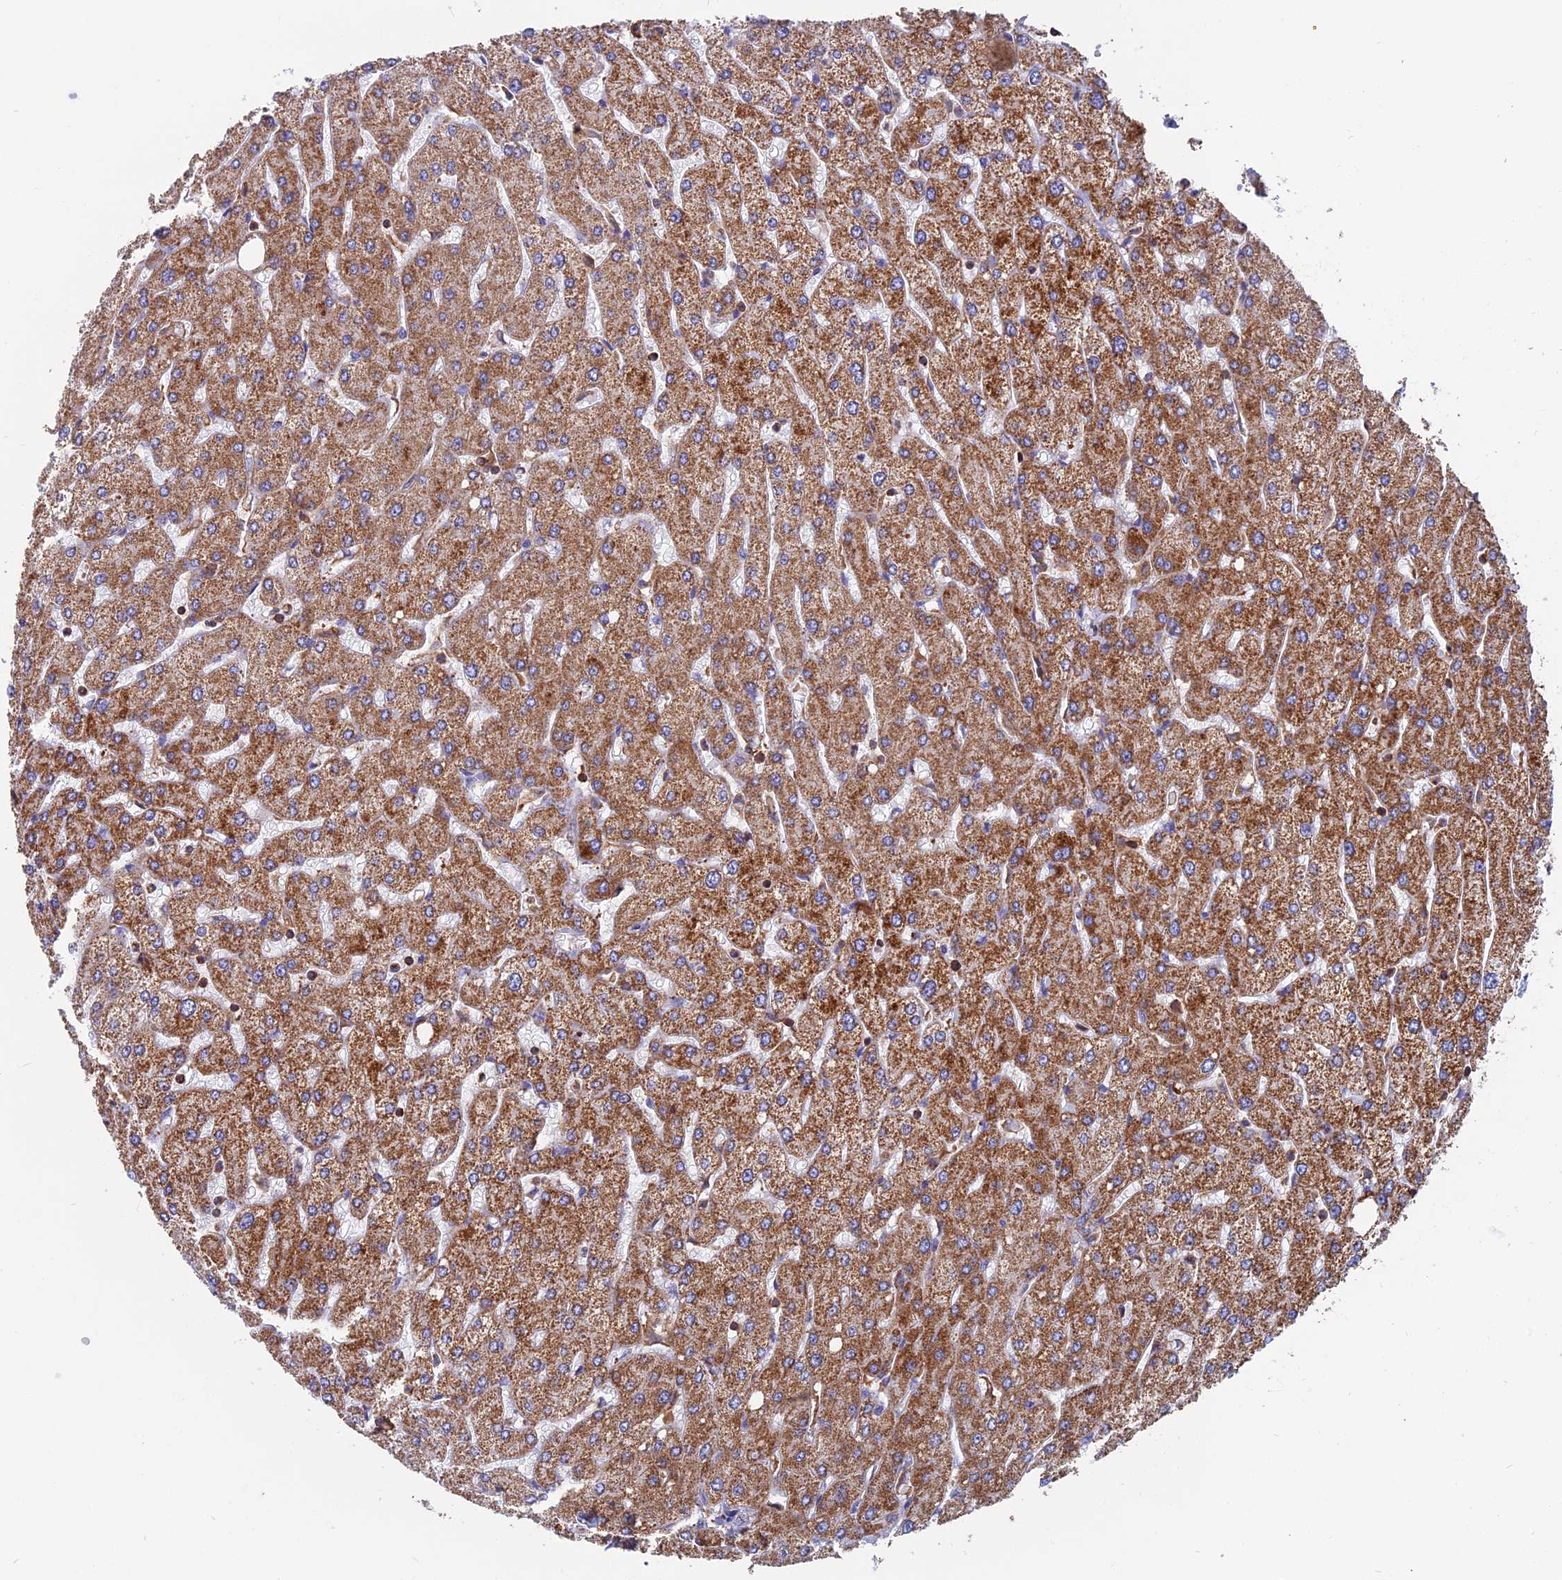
{"staining": {"intensity": "moderate", "quantity": ">75%", "location": "cytoplasmic/membranous"}, "tissue": "liver", "cell_type": "Cholangiocytes", "image_type": "normal", "snomed": [{"axis": "morphology", "description": "Normal tissue, NOS"}, {"axis": "topography", "description": "Liver"}], "caption": "Immunohistochemical staining of benign liver reveals >75% levels of moderate cytoplasmic/membranous protein positivity in about >75% of cholangiocytes. The protein is shown in brown color, while the nuclei are stained blue.", "gene": "HSD17B8", "patient": {"sex": "male", "age": 55}}